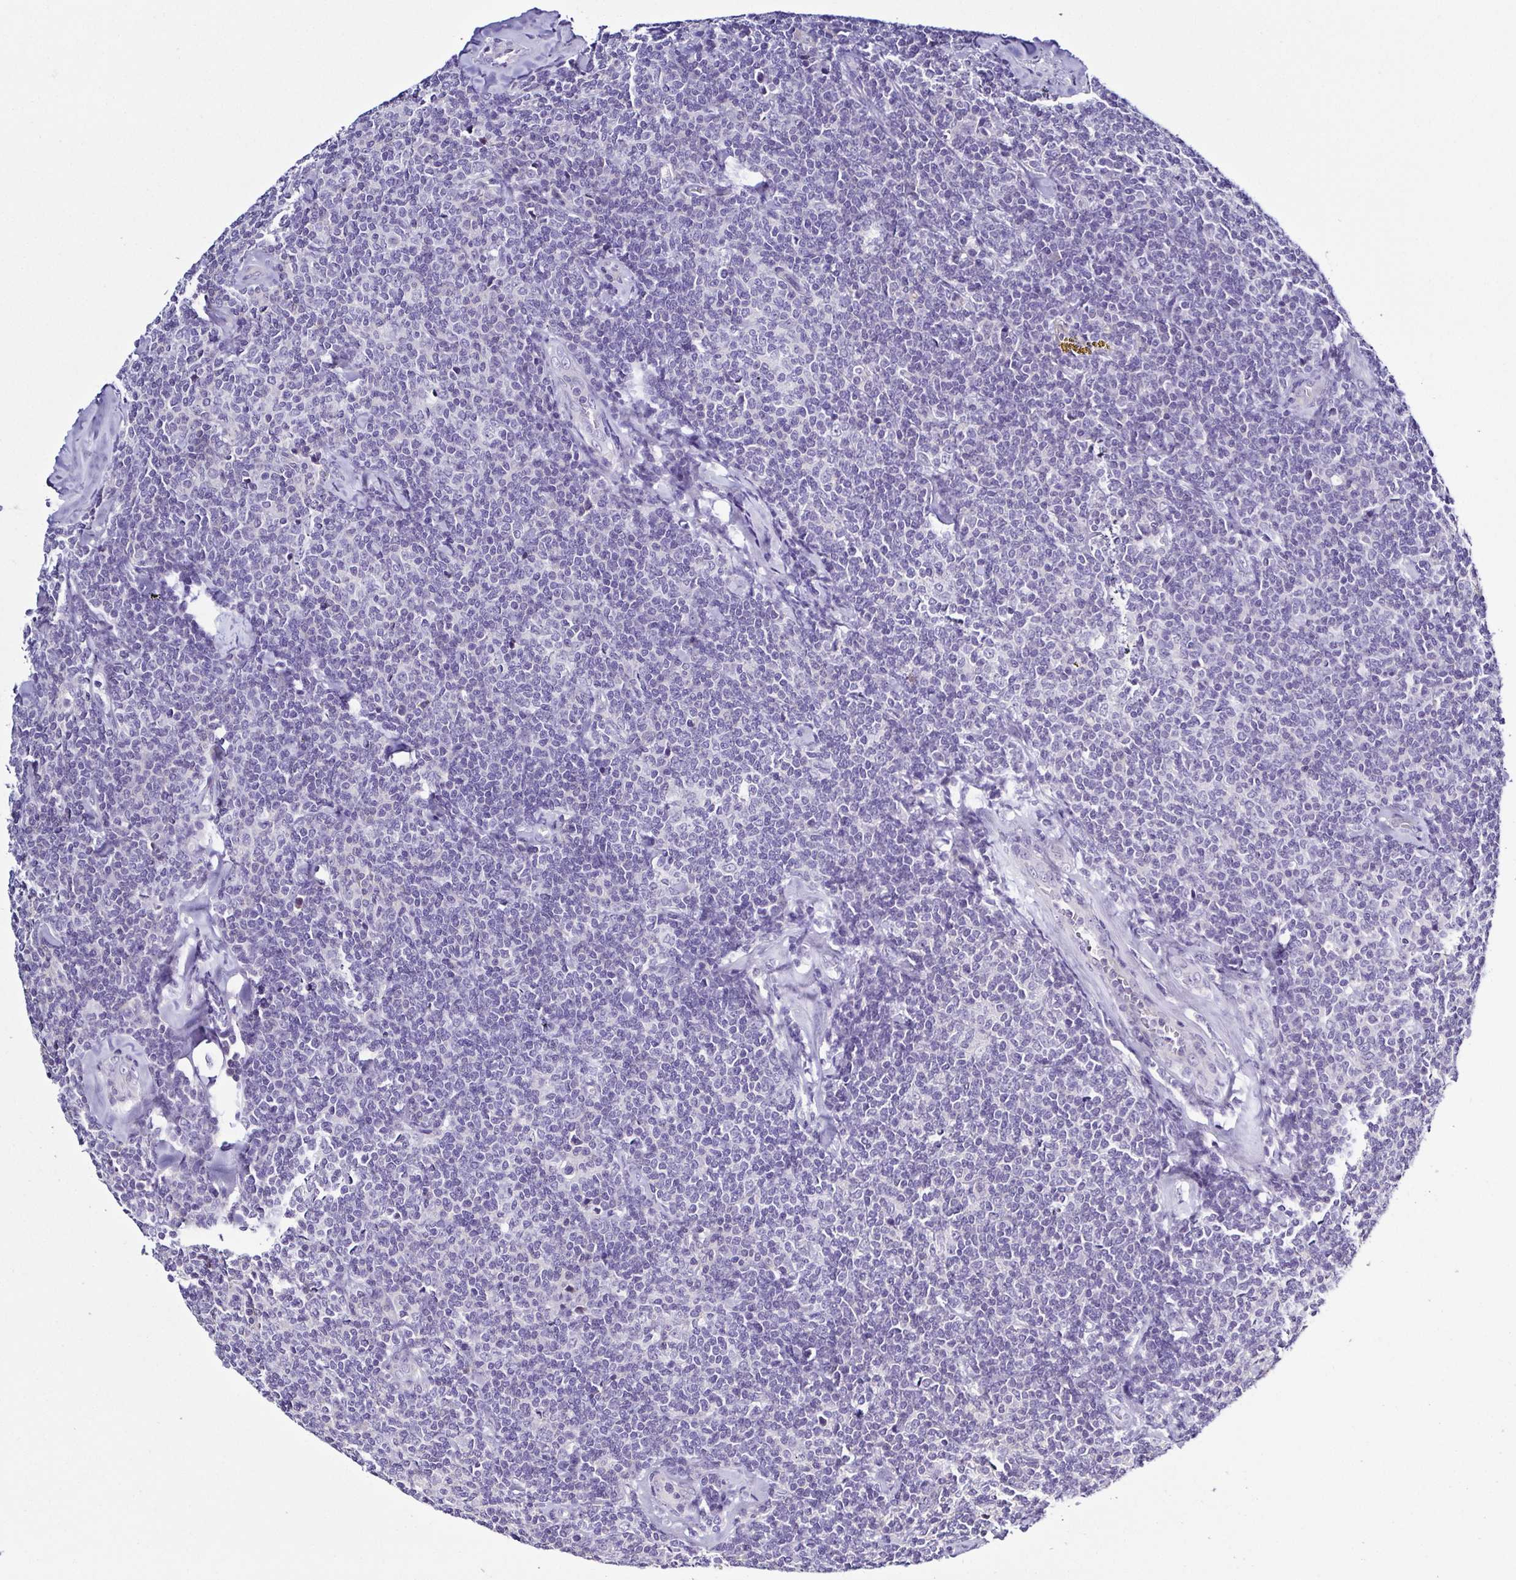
{"staining": {"intensity": "negative", "quantity": "none", "location": "none"}, "tissue": "lymphoma", "cell_type": "Tumor cells", "image_type": "cancer", "snomed": [{"axis": "morphology", "description": "Malignant lymphoma, non-Hodgkin's type, Low grade"}, {"axis": "topography", "description": "Lymph node"}], "caption": "An immunohistochemistry image of malignant lymphoma, non-Hodgkin's type (low-grade) is shown. There is no staining in tumor cells of malignant lymphoma, non-Hodgkin's type (low-grade). The staining is performed using DAB (3,3'-diaminobenzidine) brown chromogen with nuclei counter-stained in using hematoxylin.", "gene": "TNNT2", "patient": {"sex": "female", "age": 56}}